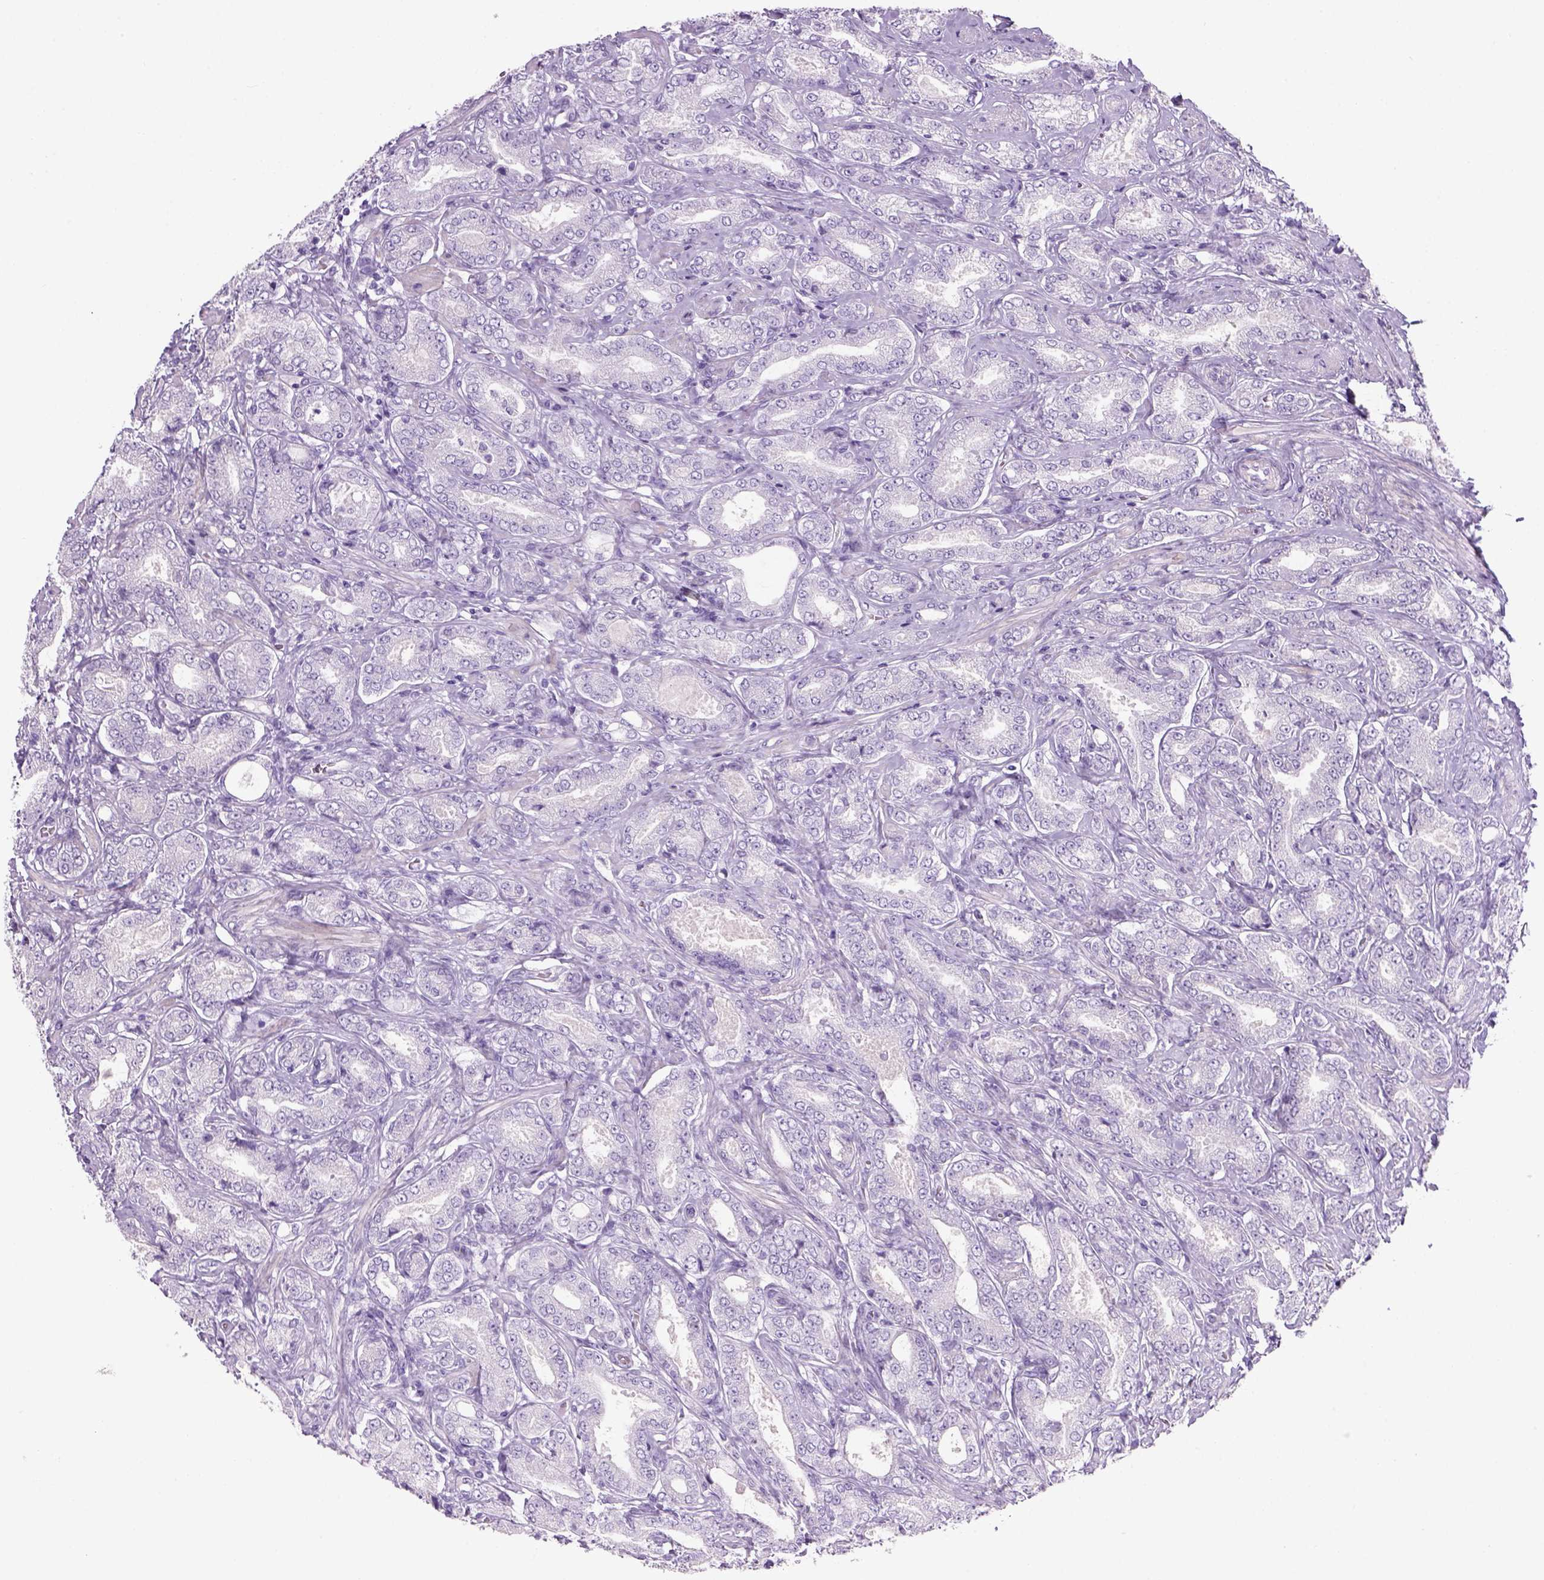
{"staining": {"intensity": "negative", "quantity": "none", "location": "none"}, "tissue": "prostate cancer", "cell_type": "Tumor cells", "image_type": "cancer", "snomed": [{"axis": "morphology", "description": "Adenocarcinoma, NOS"}, {"axis": "topography", "description": "Prostate"}], "caption": "Protein analysis of prostate cancer demonstrates no significant expression in tumor cells.", "gene": "TENM4", "patient": {"sex": "male", "age": 64}}